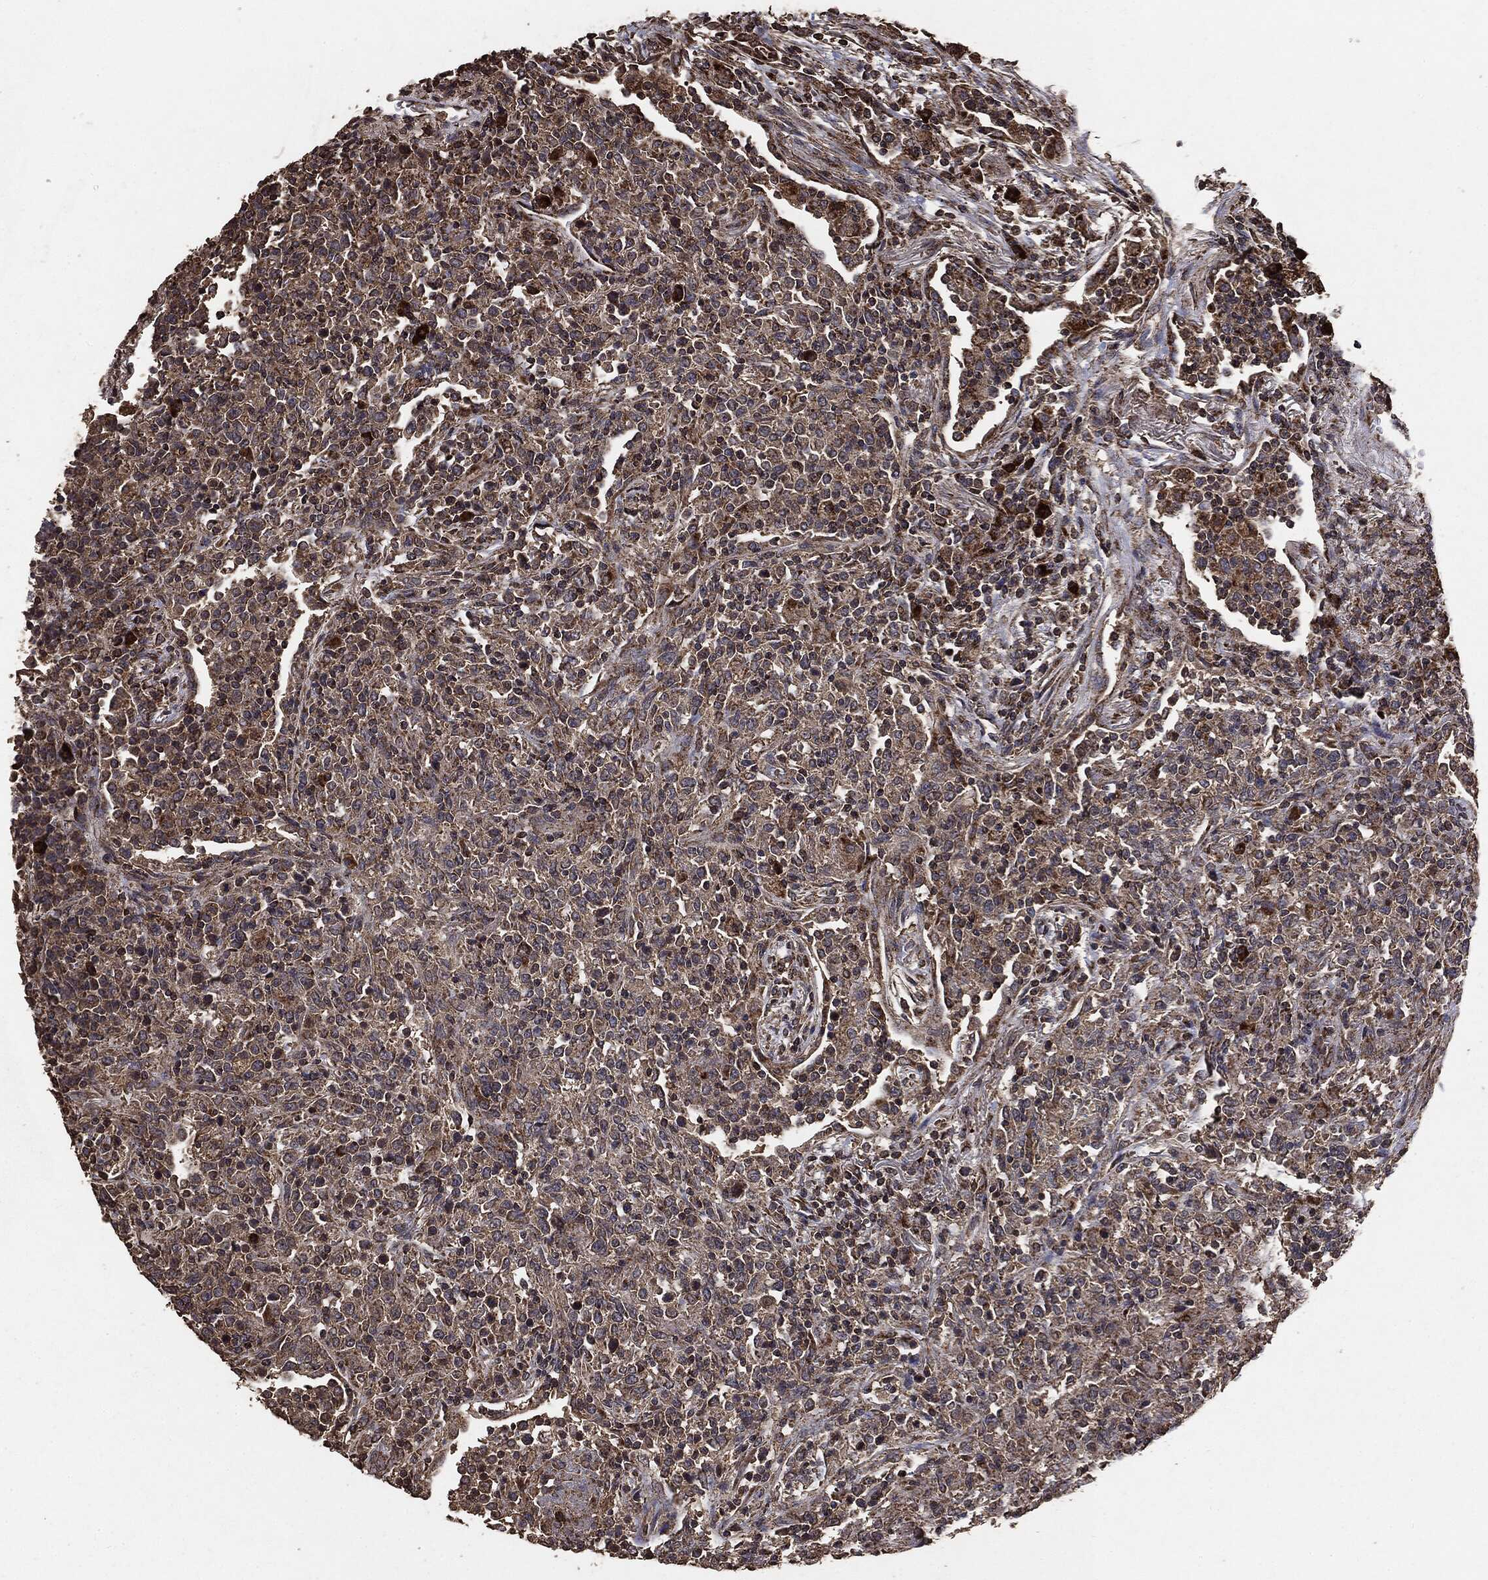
{"staining": {"intensity": "moderate", "quantity": ">75%", "location": "cytoplasmic/membranous"}, "tissue": "lymphoma", "cell_type": "Tumor cells", "image_type": "cancer", "snomed": [{"axis": "morphology", "description": "Malignant lymphoma, non-Hodgkin's type, High grade"}, {"axis": "topography", "description": "Lung"}], "caption": "An immunohistochemistry micrograph of tumor tissue is shown. Protein staining in brown highlights moderate cytoplasmic/membranous positivity in lymphoma within tumor cells.", "gene": "MTOR", "patient": {"sex": "male", "age": 79}}